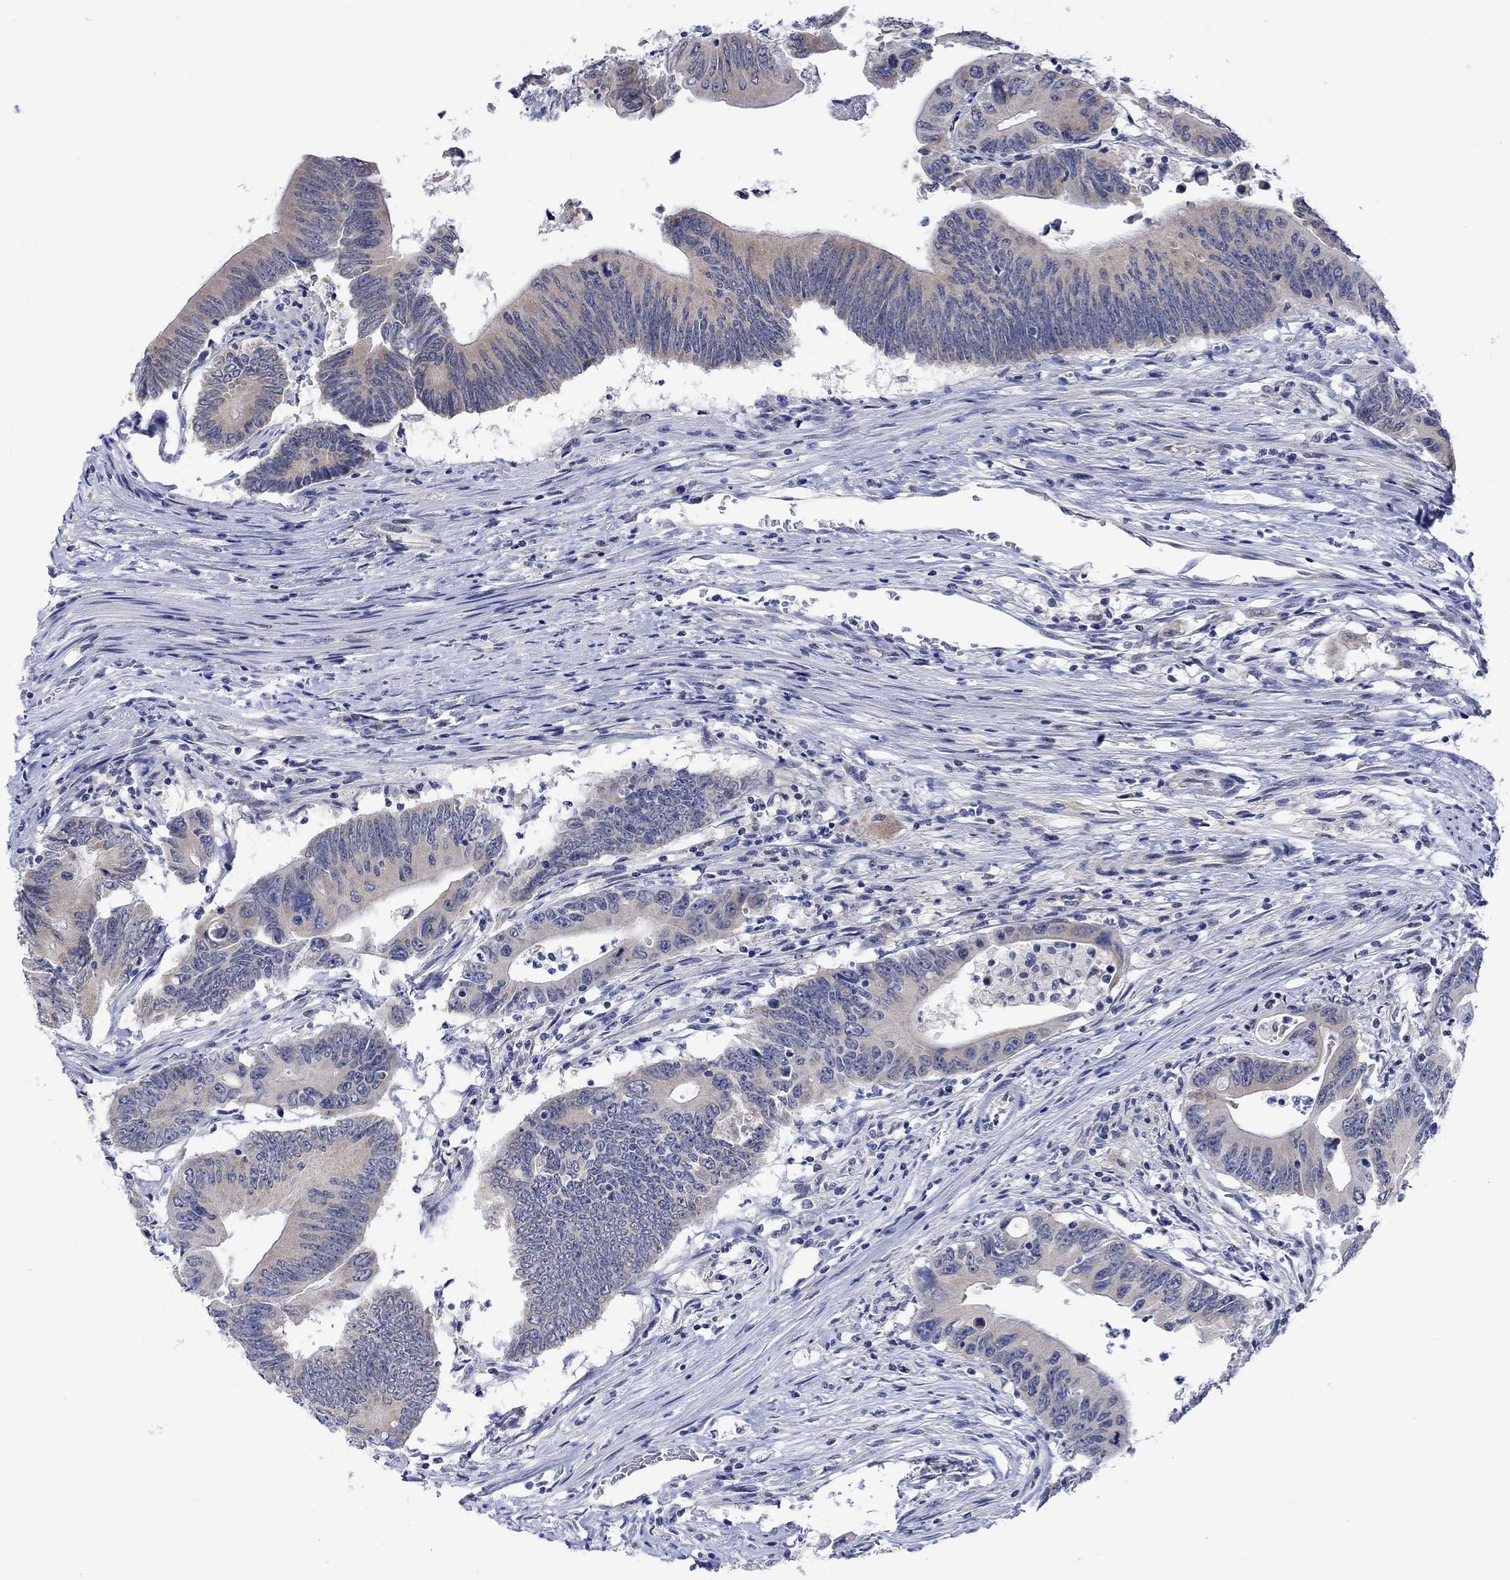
{"staining": {"intensity": "weak", "quantity": "<25%", "location": "cytoplasmic/membranous"}, "tissue": "colorectal cancer", "cell_type": "Tumor cells", "image_type": "cancer", "snomed": [{"axis": "morphology", "description": "Adenocarcinoma, NOS"}, {"axis": "topography", "description": "Colon"}], "caption": "A photomicrograph of human colorectal cancer (adenocarcinoma) is negative for staining in tumor cells. Nuclei are stained in blue.", "gene": "DCX", "patient": {"sex": "female", "age": 90}}